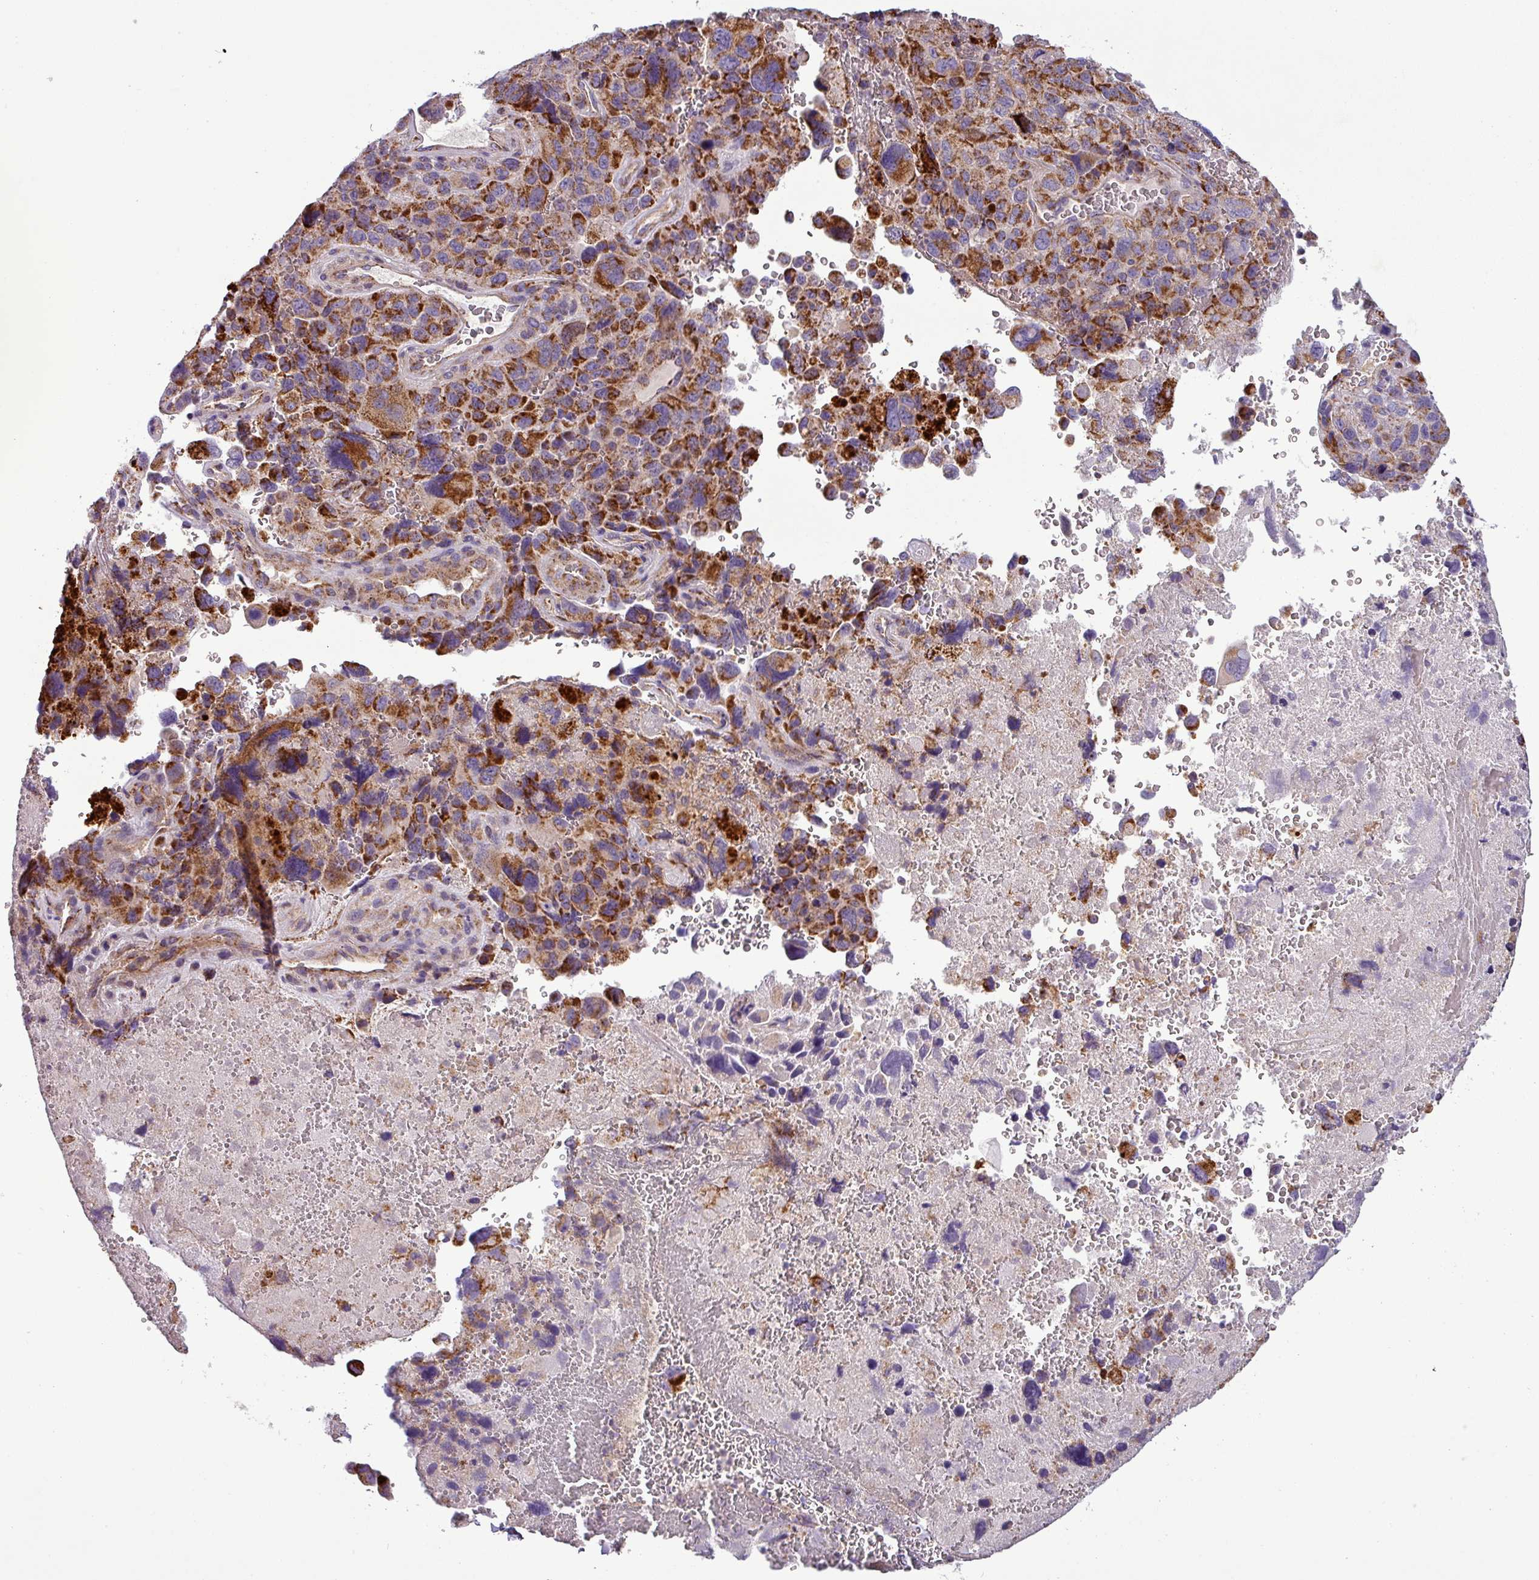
{"staining": {"intensity": "moderate", "quantity": "25%-75%", "location": "cytoplasmic/membranous"}, "tissue": "lung cancer", "cell_type": "Tumor cells", "image_type": "cancer", "snomed": [{"axis": "morphology", "description": "Adenocarcinoma, NOS"}, {"axis": "topography", "description": "Lung"}], "caption": "Immunohistochemistry (IHC) image of human adenocarcinoma (lung) stained for a protein (brown), which demonstrates medium levels of moderate cytoplasmic/membranous positivity in about 25%-75% of tumor cells.", "gene": "PNMA6A", "patient": {"sex": "male", "age": 67}}